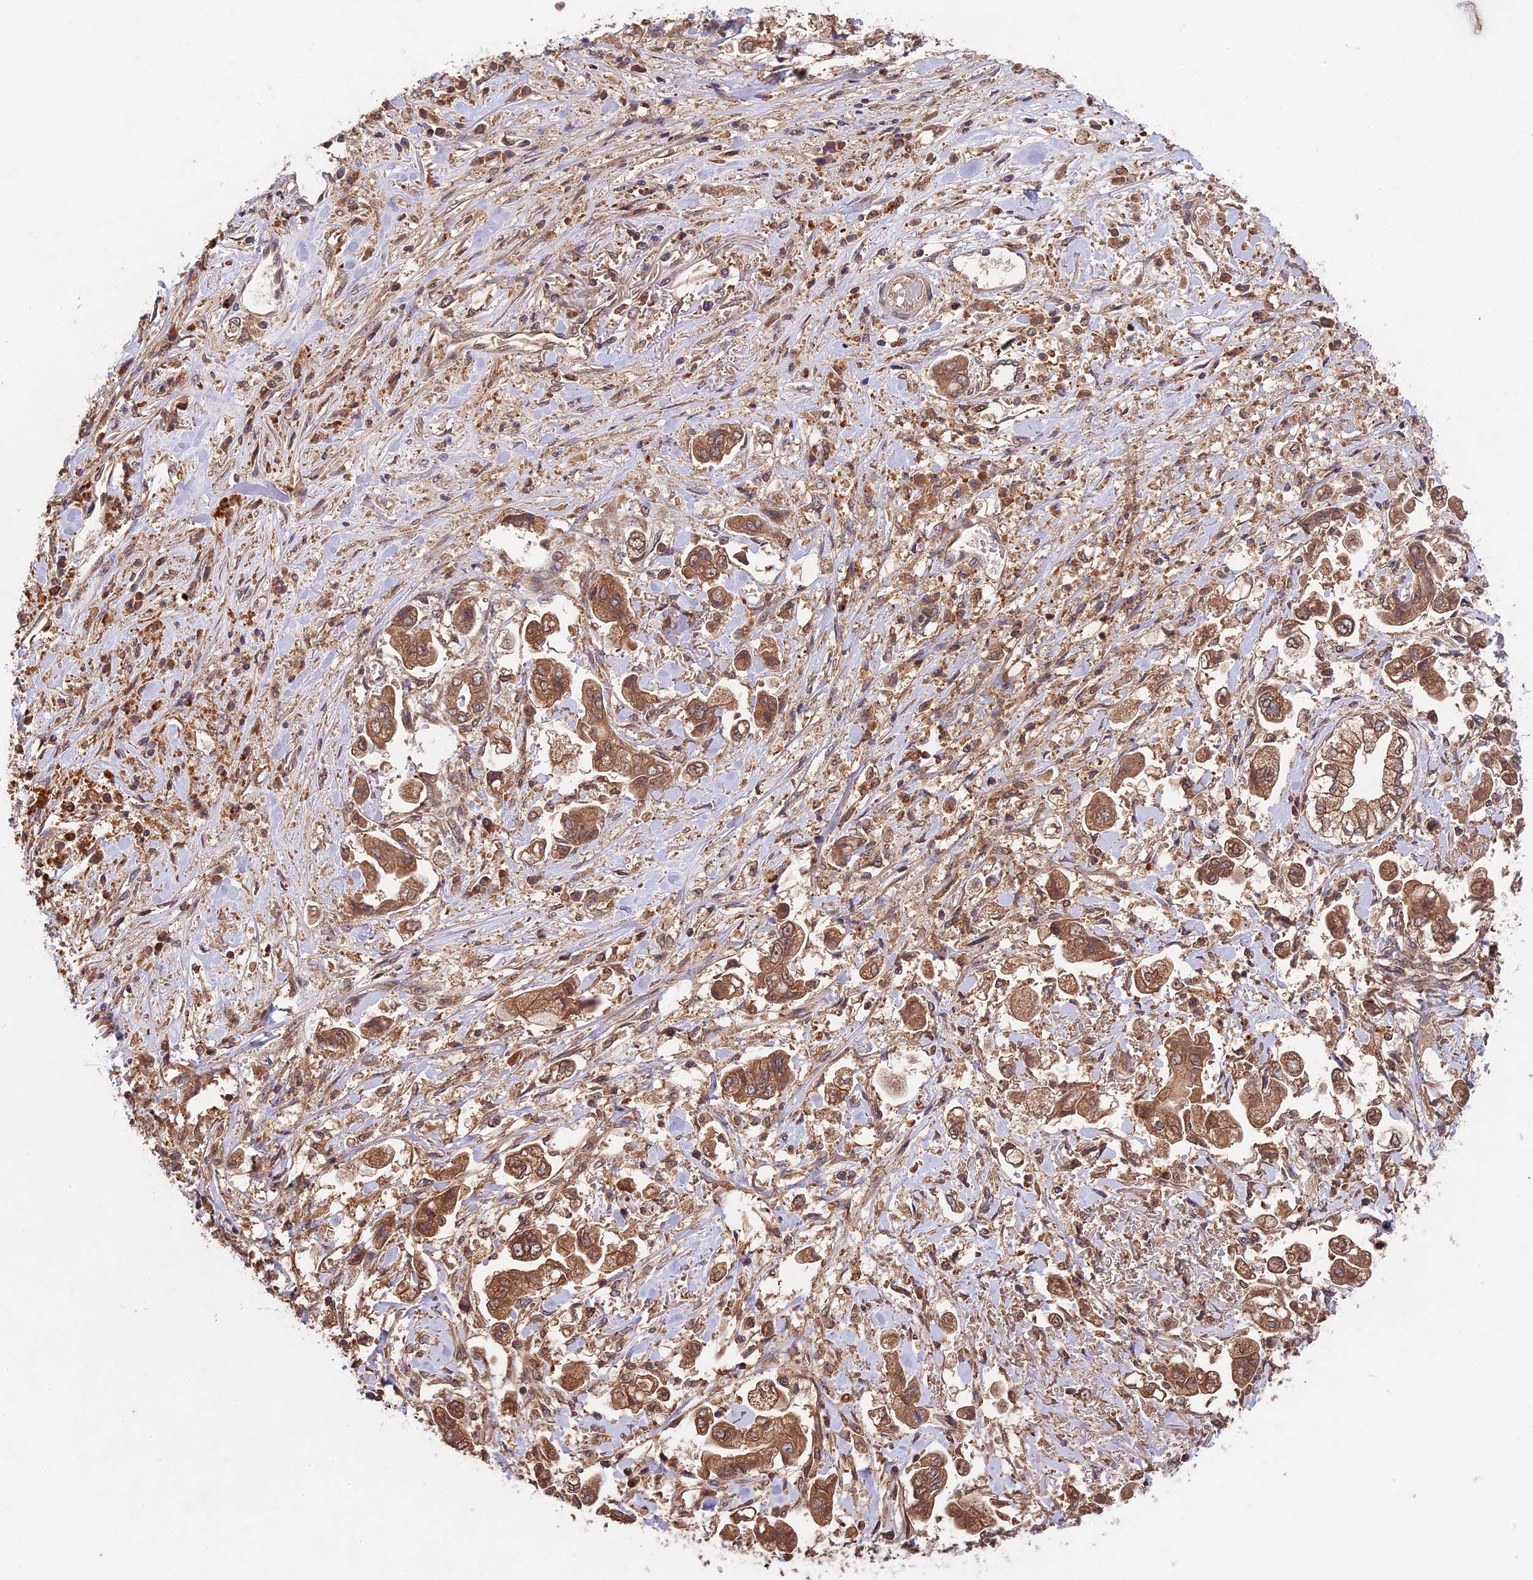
{"staining": {"intensity": "moderate", "quantity": ">75%", "location": "cytoplasmic/membranous"}, "tissue": "stomach cancer", "cell_type": "Tumor cells", "image_type": "cancer", "snomed": [{"axis": "morphology", "description": "Adenocarcinoma, NOS"}, {"axis": "topography", "description": "Stomach"}], "caption": "This image exhibits stomach cancer stained with IHC to label a protein in brown. The cytoplasmic/membranous of tumor cells show moderate positivity for the protein. Nuclei are counter-stained blue.", "gene": "CHAC1", "patient": {"sex": "male", "age": 62}}